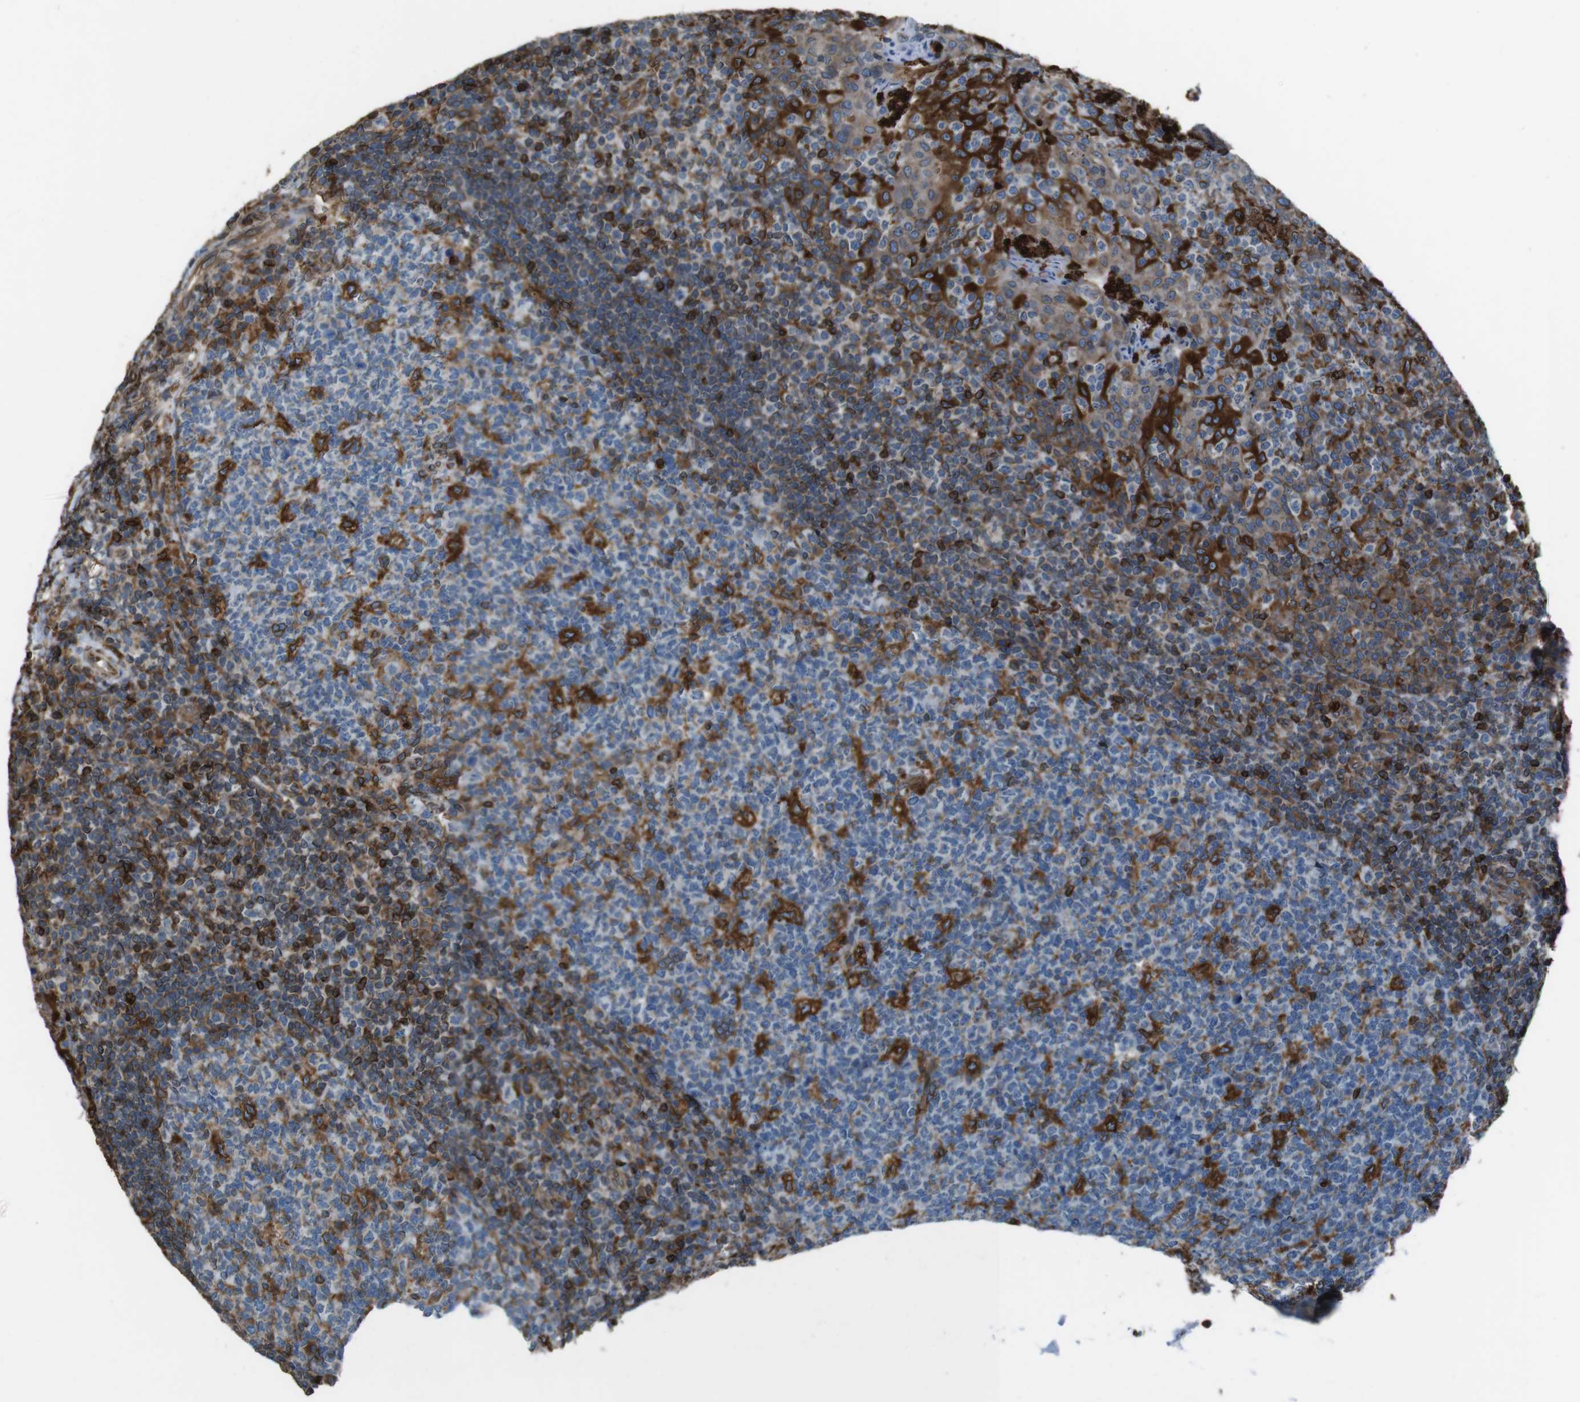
{"staining": {"intensity": "moderate", "quantity": "25%-75%", "location": "cytoplasmic/membranous"}, "tissue": "tonsil", "cell_type": "Germinal center cells", "image_type": "normal", "snomed": [{"axis": "morphology", "description": "Normal tissue, NOS"}, {"axis": "topography", "description": "Tonsil"}], "caption": "A brown stain highlights moderate cytoplasmic/membranous staining of a protein in germinal center cells of normal human tonsil.", "gene": "APMAP", "patient": {"sex": "male", "age": 17}}